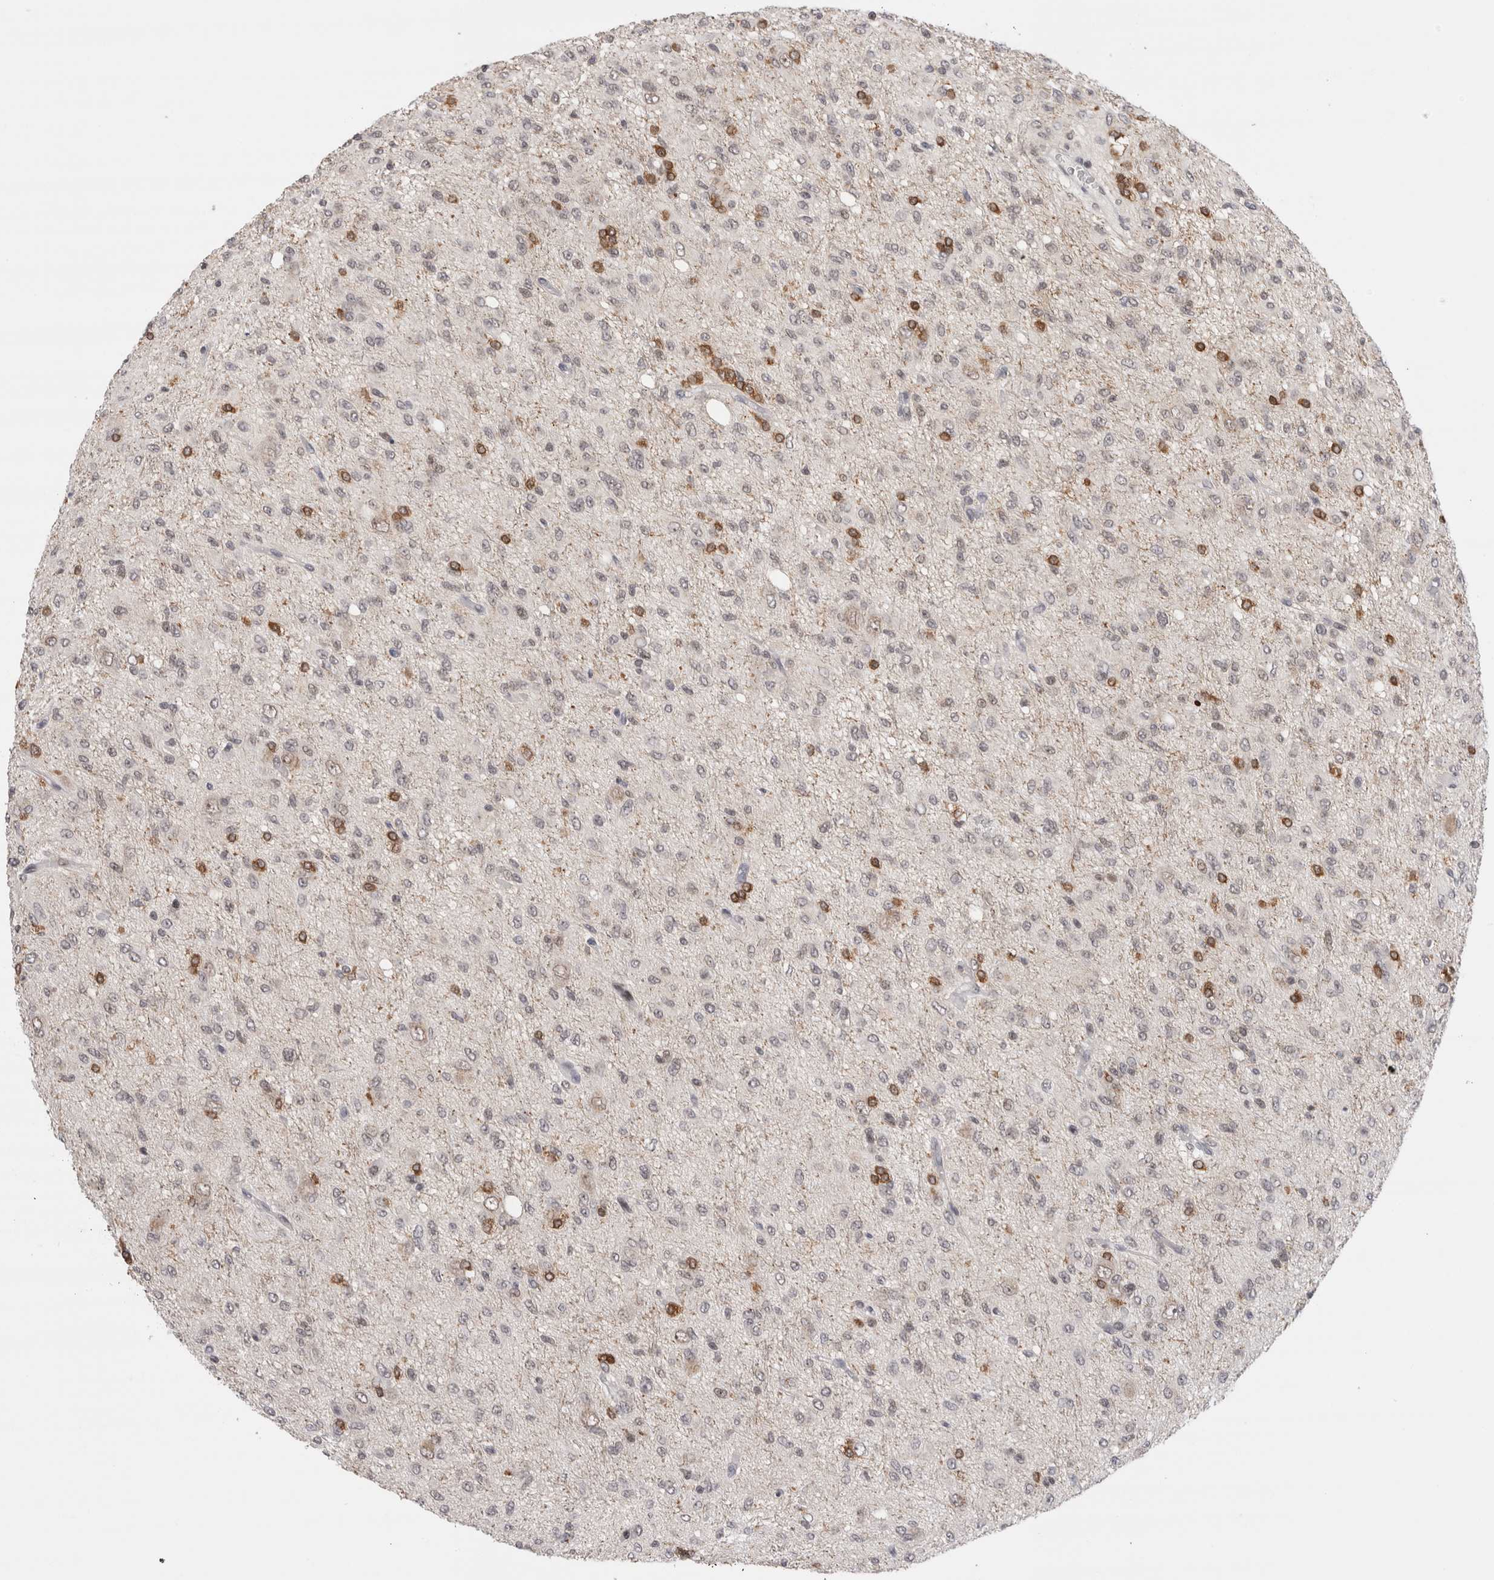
{"staining": {"intensity": "weak", "quantity": "25%-75%", "location": "nuclear"}, "tissue": "glioma", "cell_type": "Tumor cells", "image_type": "cancer", "snomed": [{"axis": "morphology", "description": "Glioma, malignant, High grade"}, {"axis": "topography", "description": "Brain"}], "caption": "Immunohistochemical staining of malignant glioma (high-grade) exhibits weak nuclear protein staining in approximately 25%-75% of tumor cells. Using DAB (3,3'-diaminobenzidine) (brown) and hematoxylin (blue) stains, captured at high magnification using brightfield microscopy.", "gene": "ZNF521", "patient": {"sex": "female", "age": 59}}